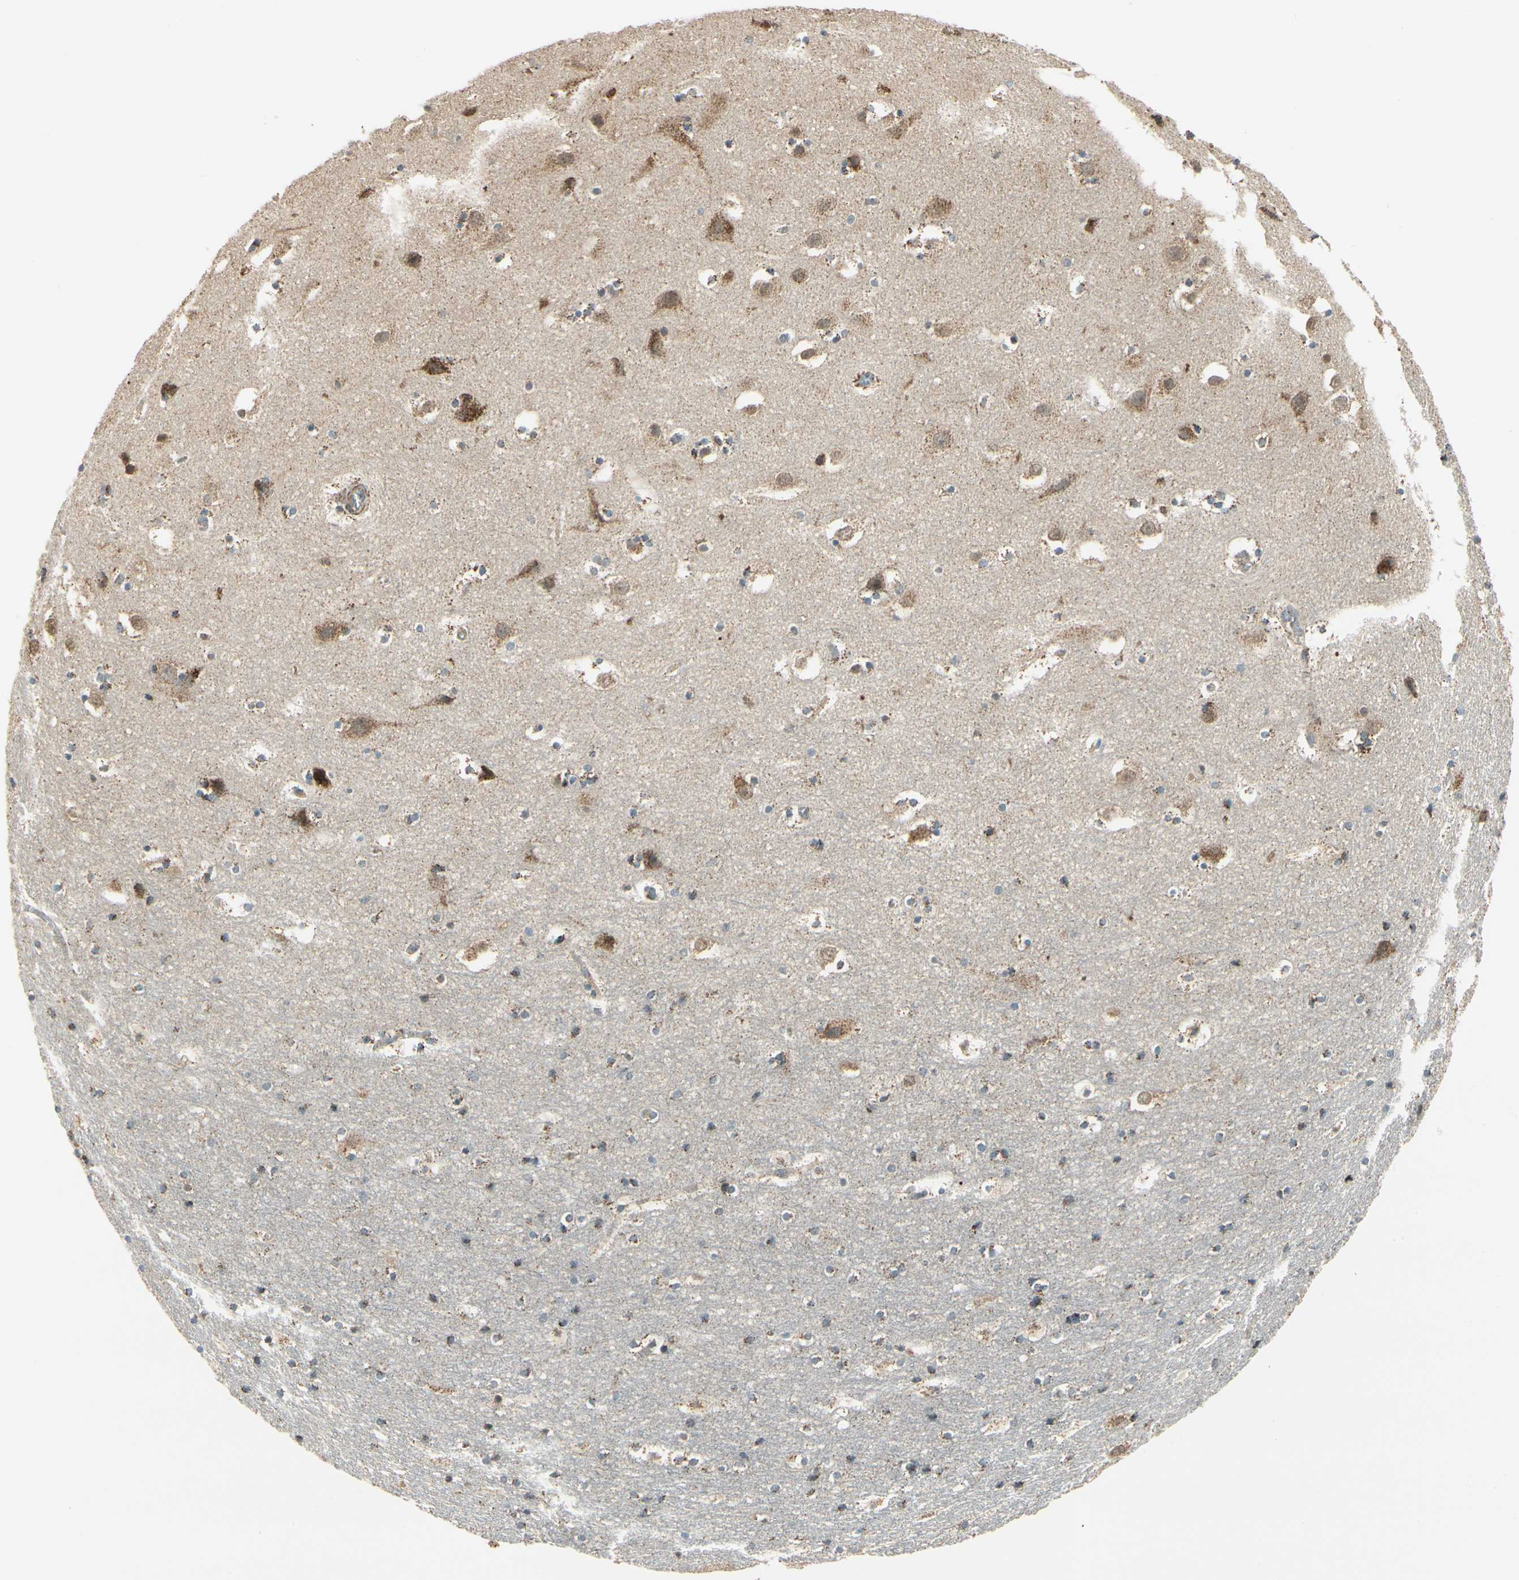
{"staining": {"intensity": "moderate", "quantity": "25%-75%", "location": "cytoplasmic/membranous"}, "tissue": "hippocampus", "cell_type": "Glial cells", "image_type": "normal", "snomed": [{"axis": "morphology", "description": "Normal tissue, NOS"}, {"axis": "topography", "description": "Hippocampus"}], "caption": "This image shows immunohistochemistry staining of normal human hippocampus, with medium moderate cytoplasmic/membranous positivity in approximately 25%-75% of glial cells.", "gene": "EPHB3", "patient": {"sex": "male", "age": 45}}